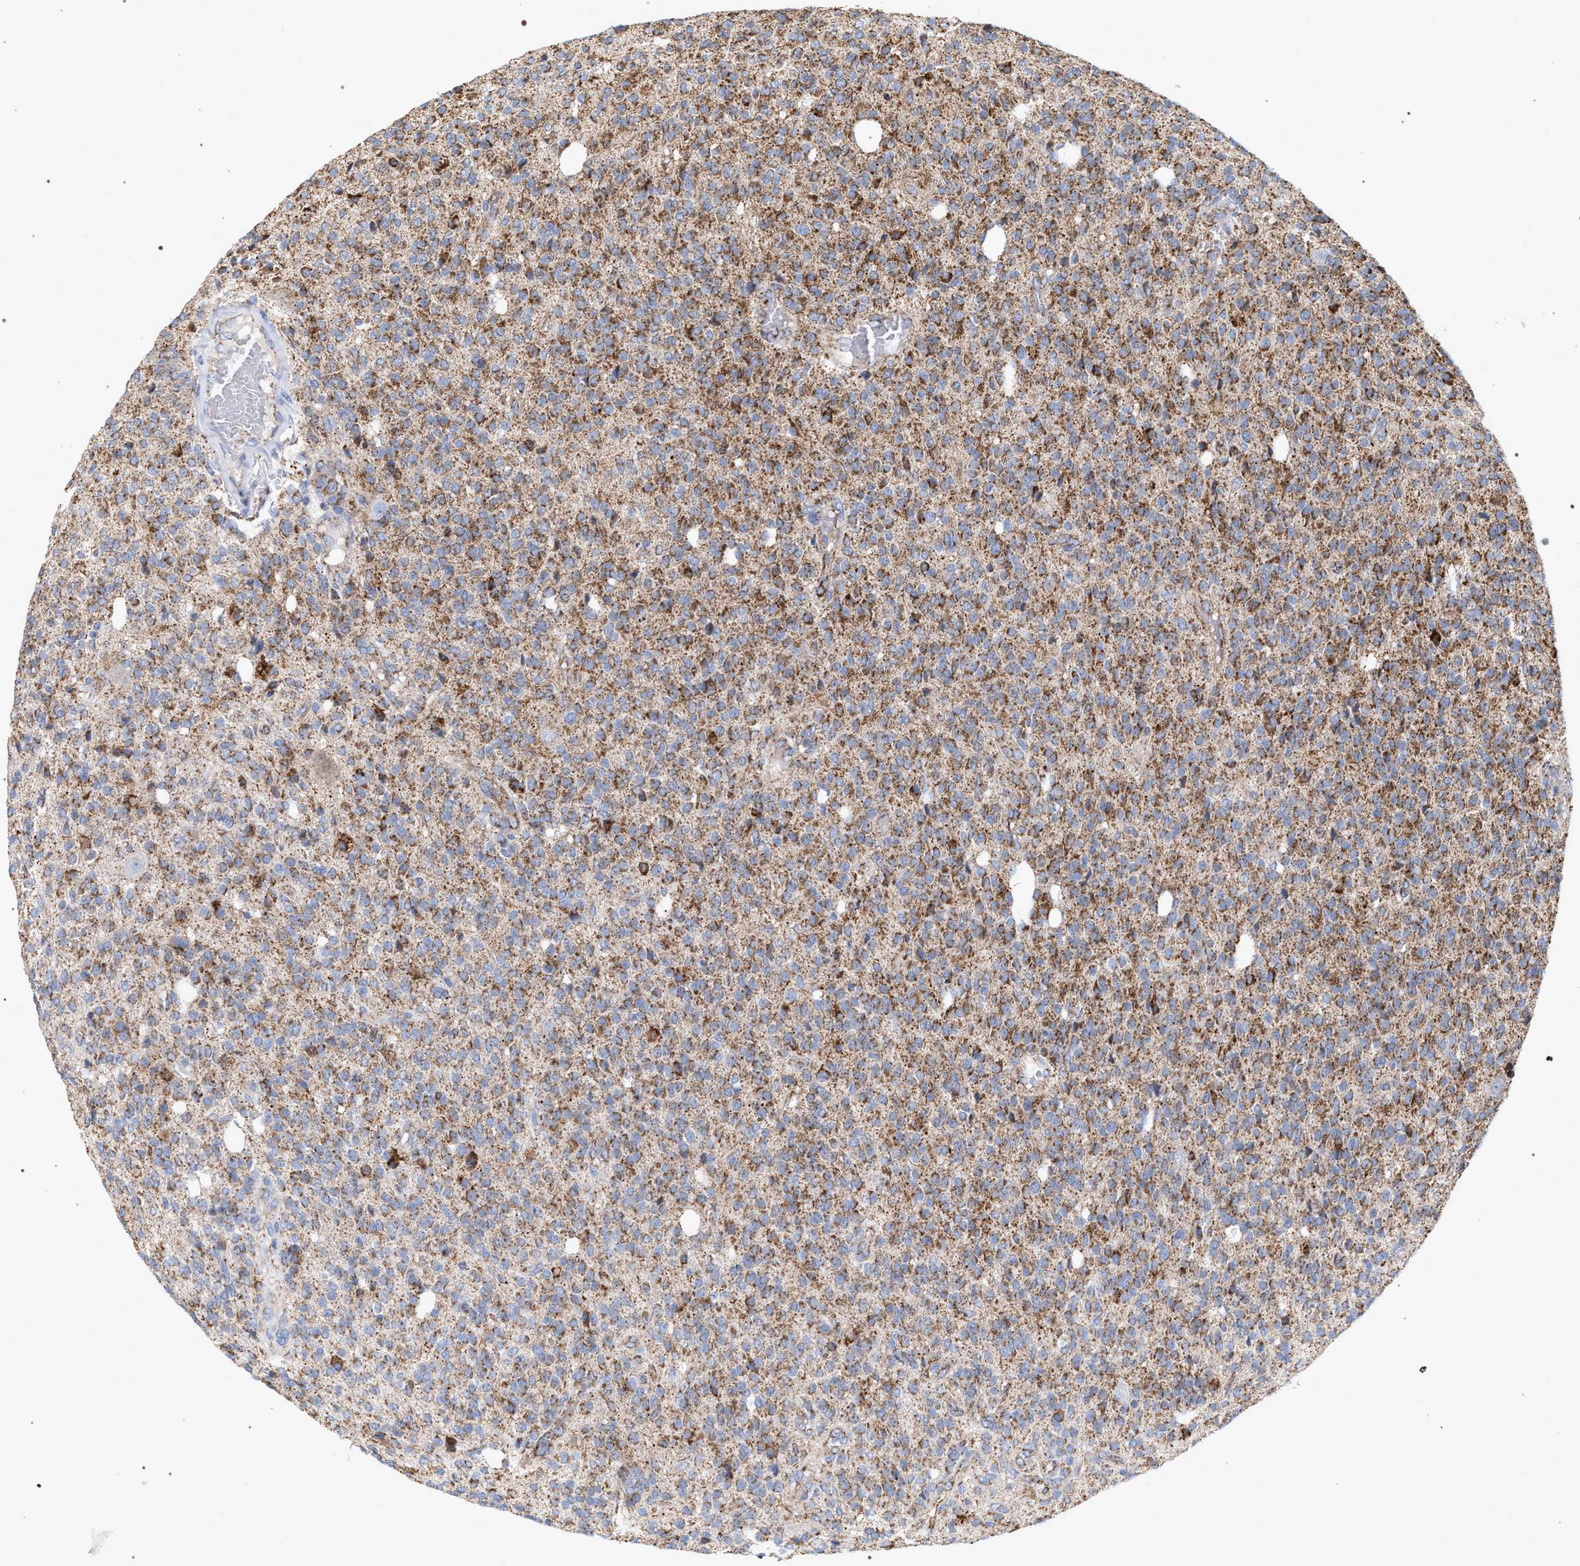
{"staining": {"intensity": "moderate", "quantity": ">75%", "location": "cytoplasmic/membranous"}, "tissue": "glioma", "cell_type": "Tumor cells", "image_type": "cancer", "snomed": [{"axis": "morphology", "description": "Glioma, malignant, High grade"}, {"axis": "topography", "description": "Brain"}], "caption": "High-magnification brightfield microscopy of glioma stained with DAB (3,3'-diaminobenzidine) (brown) and counterstained with hematoxylin (blue). tumor cells exhibit moderate cytoplasmic/membranous staining is present in about>75% of cells. Using DAB (3,3'-diaminobenzidine) (brown) and hematoxylin (blue) stains, captured at high magnification using brightfield microscopy.", "gene": "ECI2", "patient": {"sex": "male", "age": 34}}